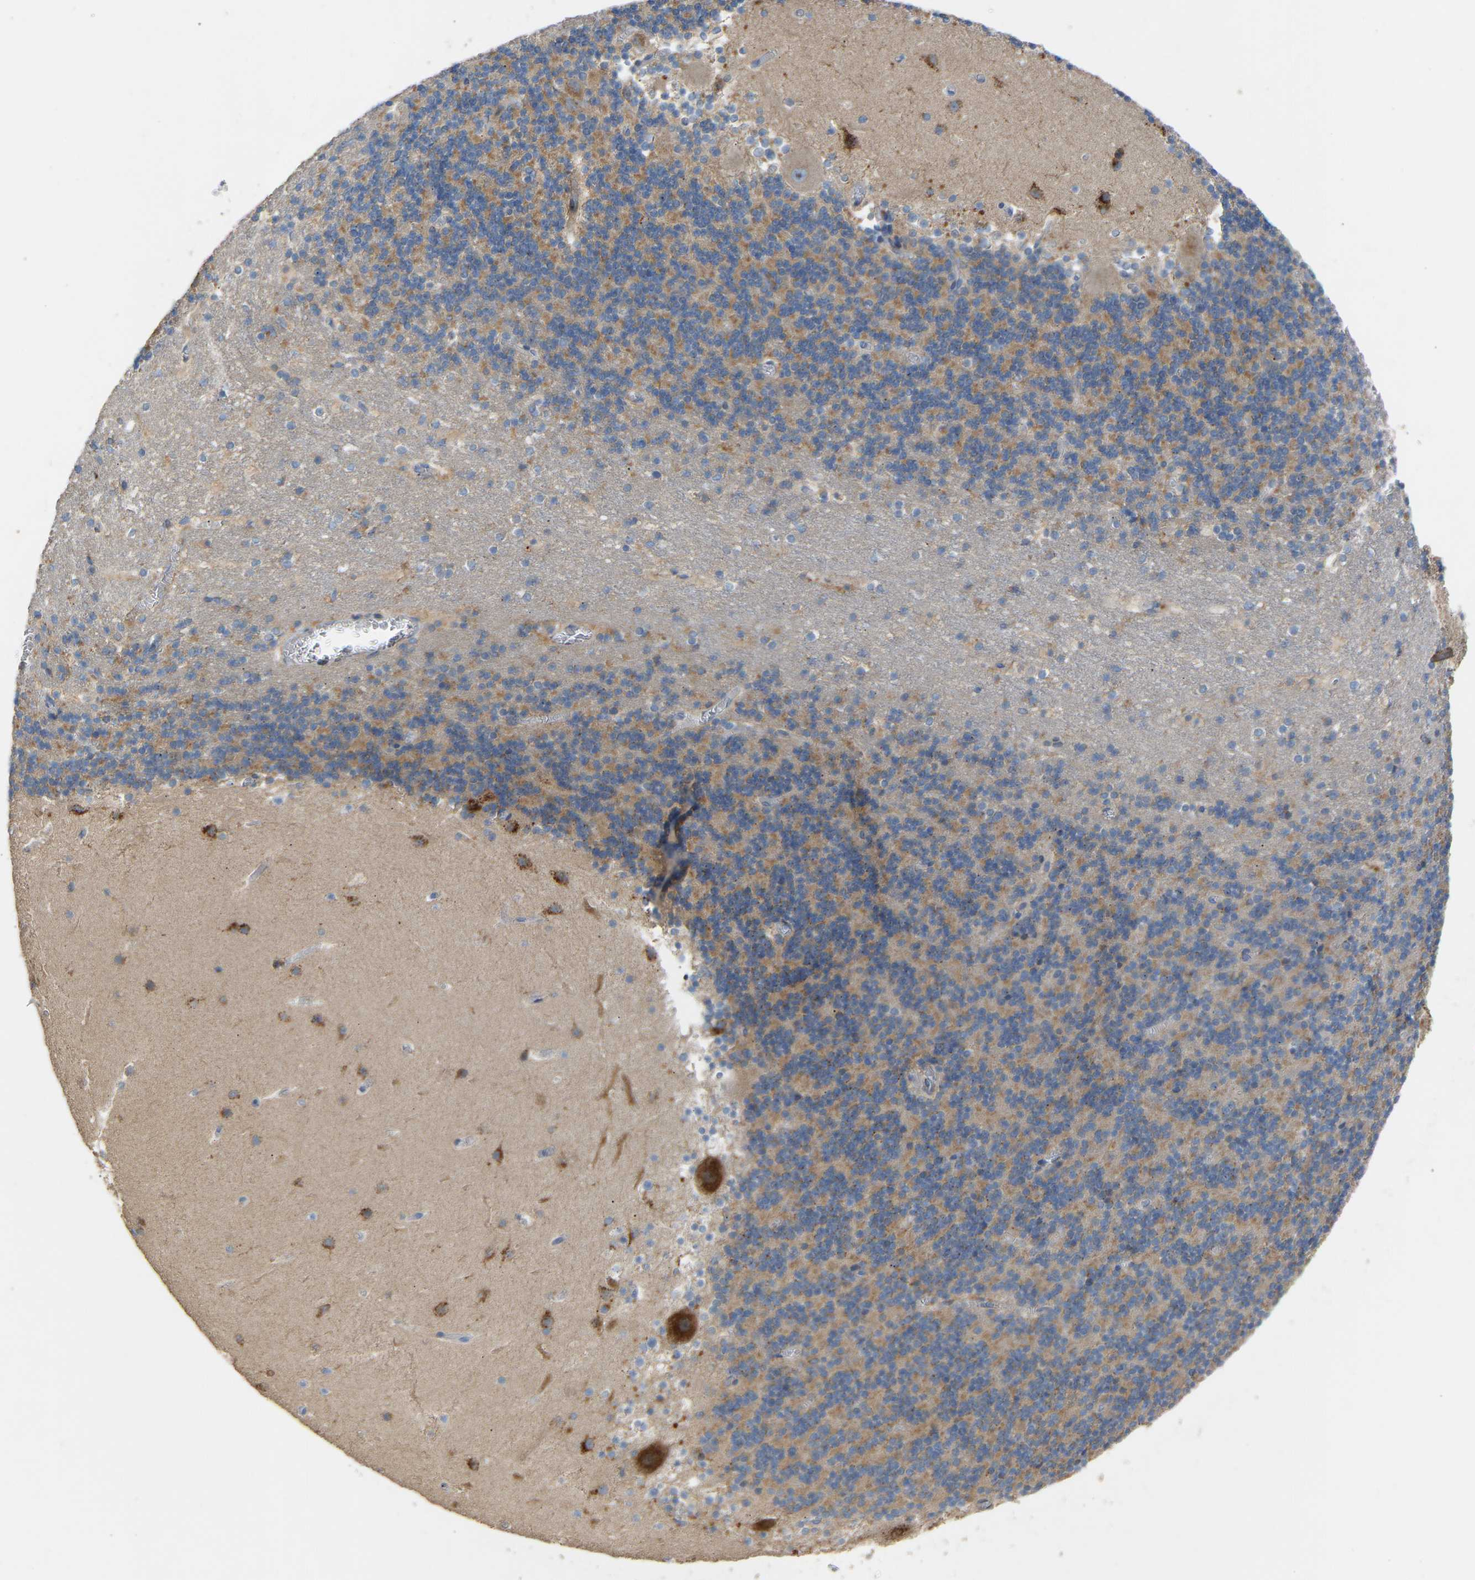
{"staining": {"intensity": "moderate", "quantity": "<25%", "location": "cytoplasmic/membranous"}, "tissue": "cerebellum", "cell_type": "Cells in granular layer", "image_type": "normal", "snomed": [{"axis": "morphology", "description": "Normal tissue, NOS"}, {"axis": "topography", "description": "Cerebellum"}], "caption": "Human cerebellum stained for a protein (brown) displays moderate cytoplasmic/membranous positive positivity in approximately <25% of cells in granular layer.", "gene": "RGP1", "patient": {"sex": "male", "age": 45}}